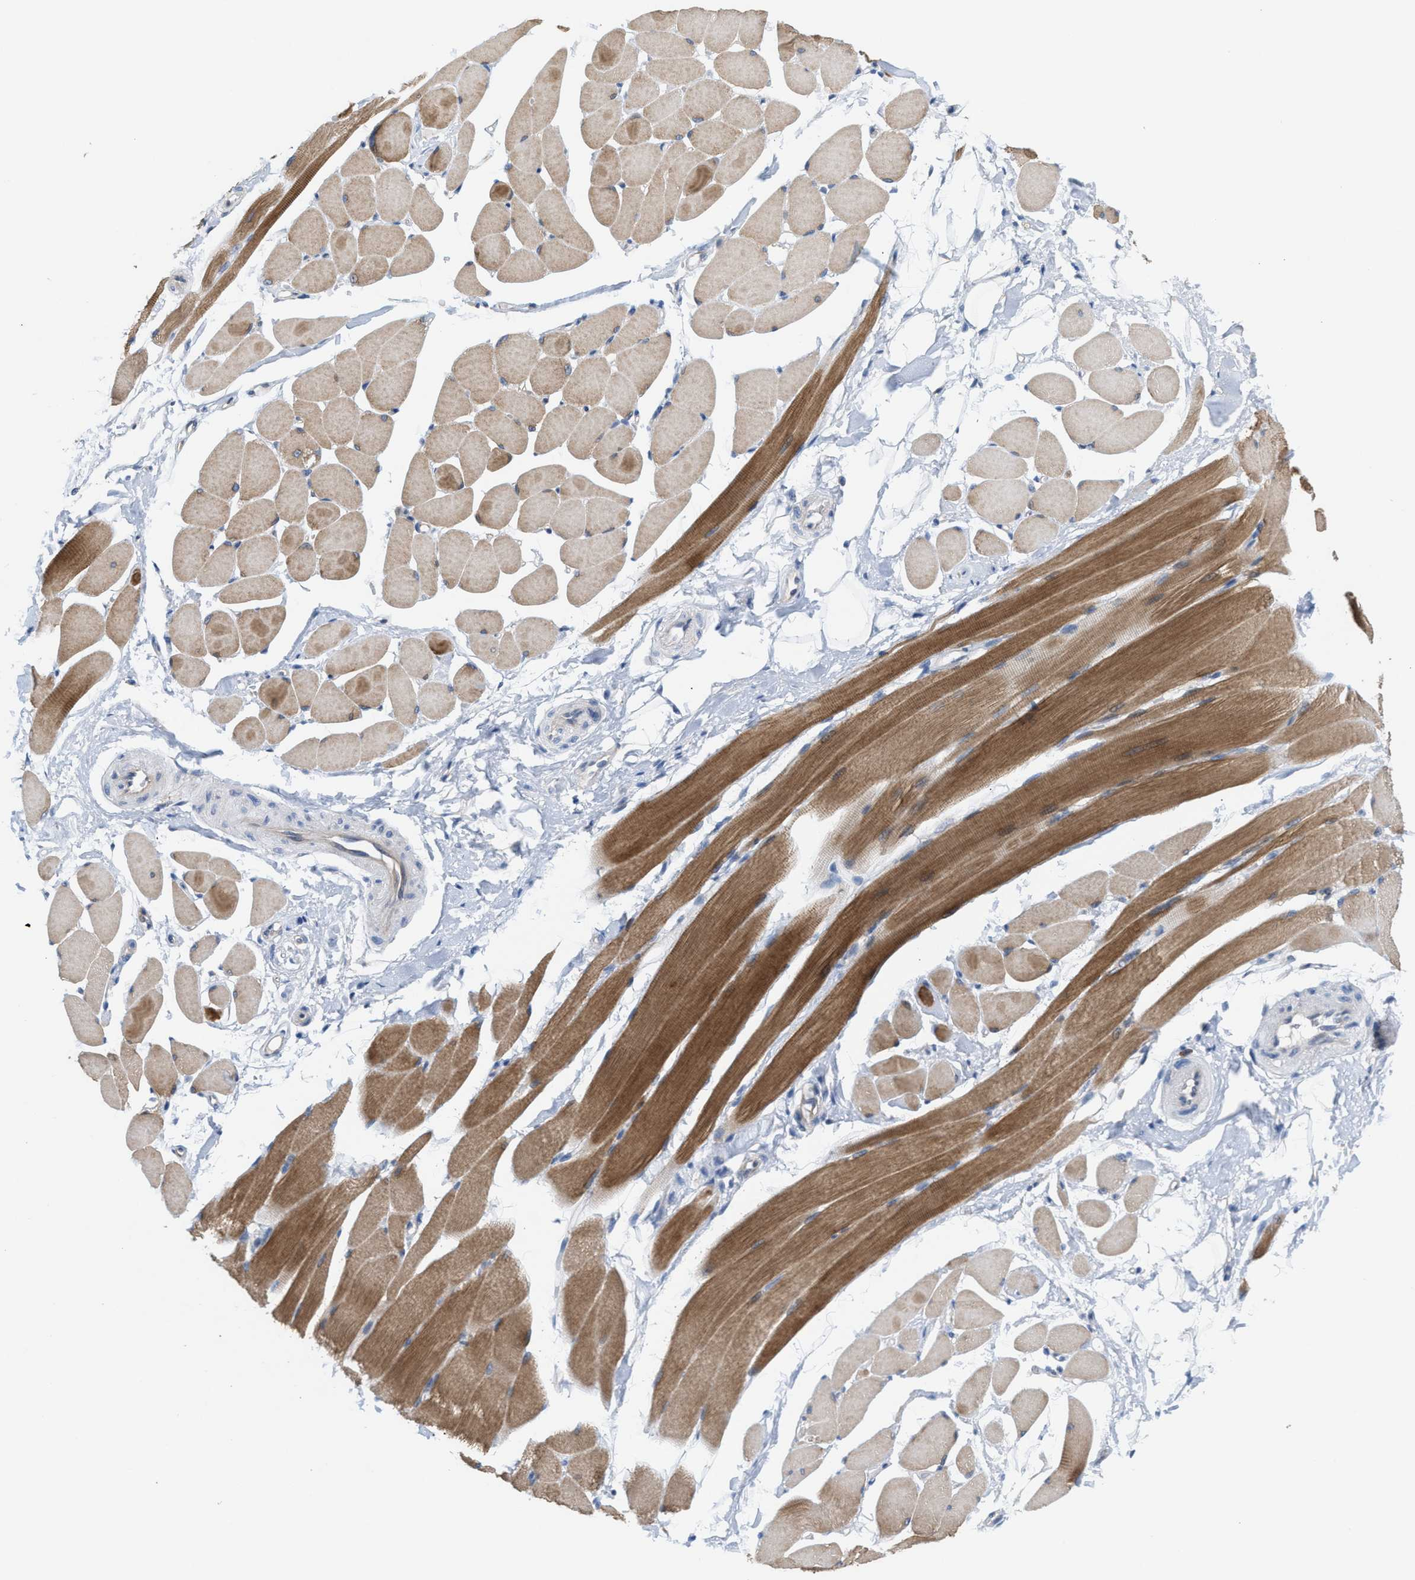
{"staining": {"intensity": "moderate", "quantity": ">75%", "location": "cytoplasmic/membranous"}, "tissue": "skeletal muscle", "cell_type": "Myocytes", "image_type": "normal", "snomed": [{"axis": "morphology", "description": "Normal tissue, NOS"}, {"axis": "topography", "description": "Skeletal muscle"}, {"axis": "topography", "description": "Peripheral nerve tissue"}], "caption": "Immunohistochemistry (DAB) staining of benign human skeletal muscle exhibits moderate cytoplasmic/membranous protein expression in about >75% of myocytes. (Stains: DAB in brown, nuclei in blue, Microscopy: brightfield microscopy at high magnification).", "gene": "UBAP2", "patient": {"sex": "female", "age": 84}}